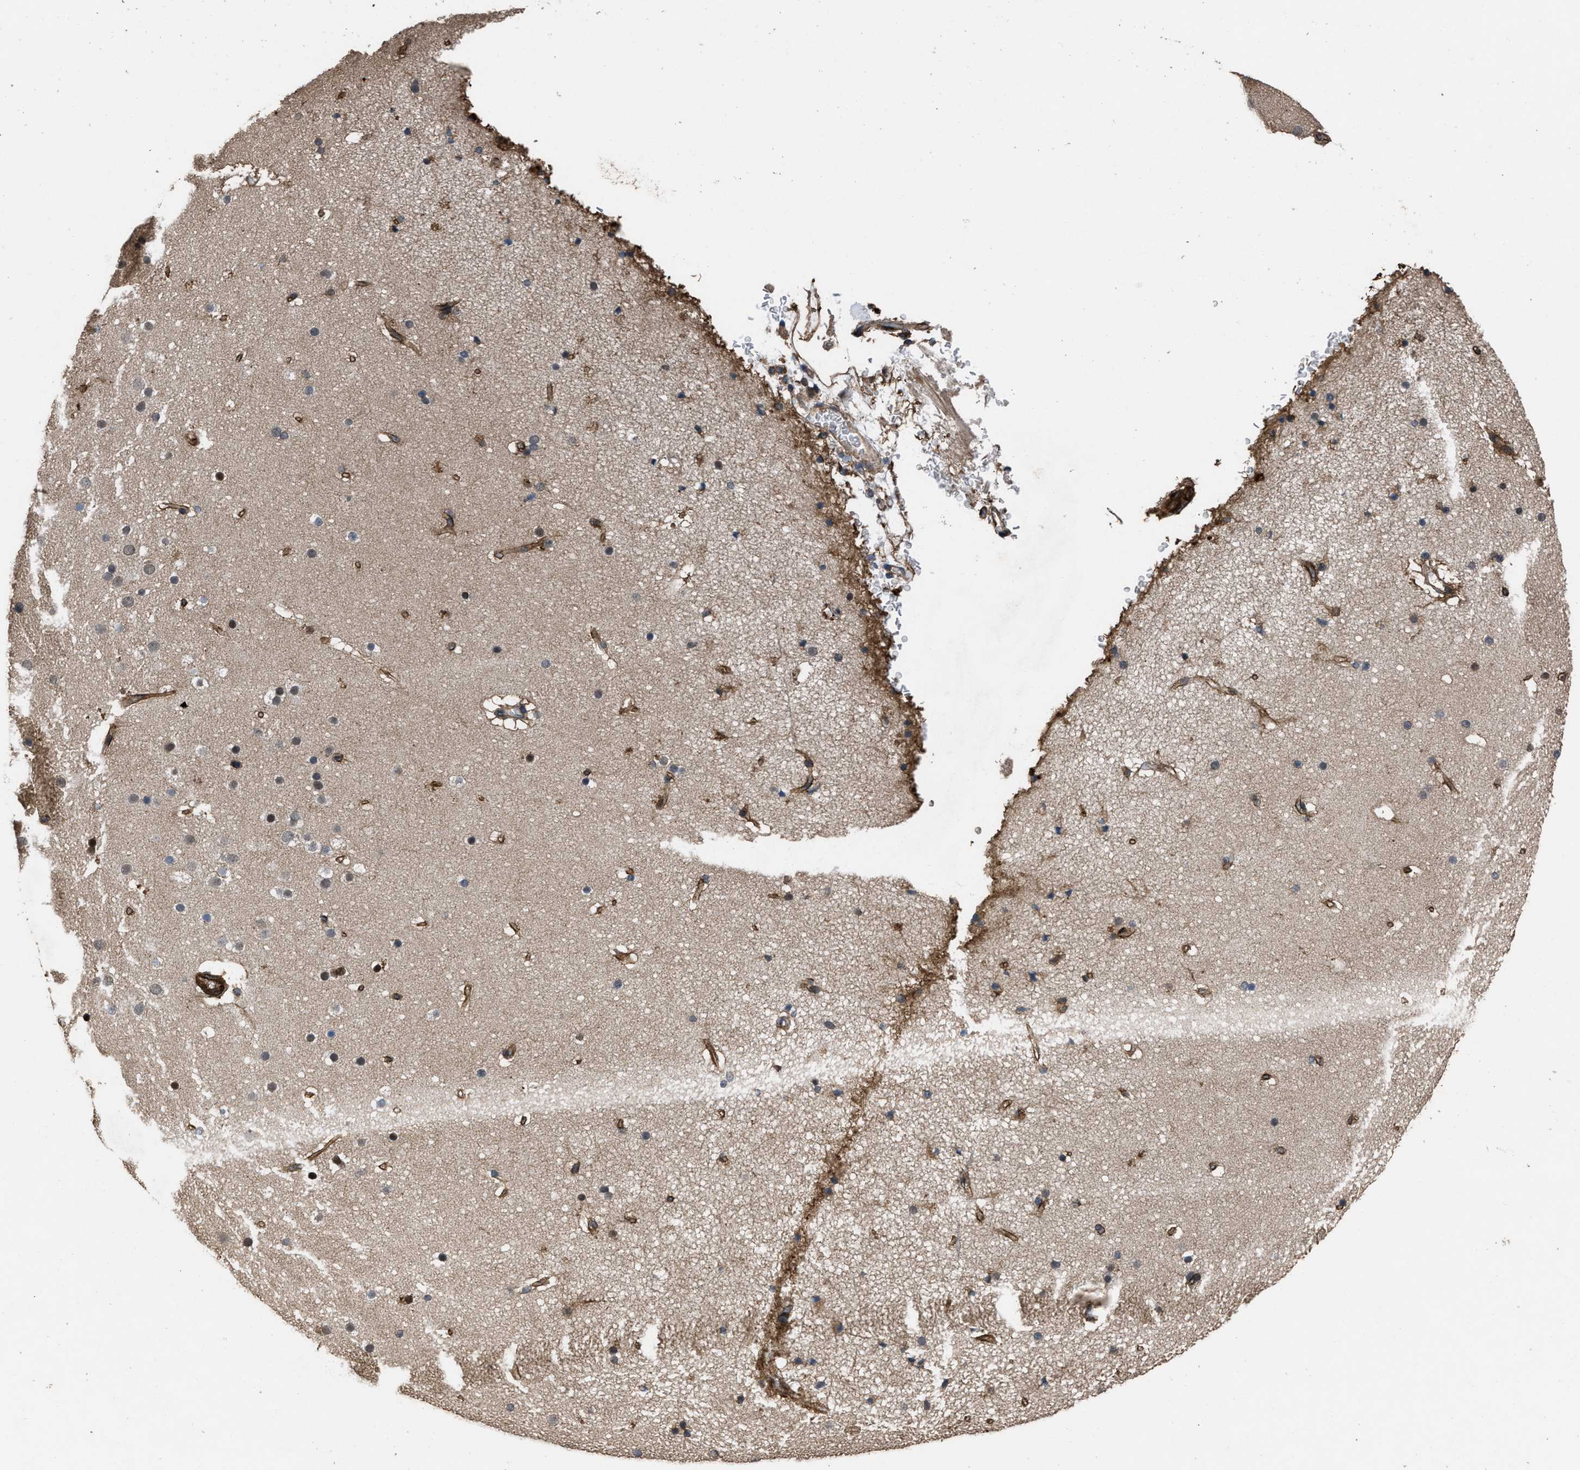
{"staining": {"intensity": "strong", "quantity": ">75%", "location": "cytoplasmic/membranous"}, "tissue": "cerebral cortex", "cell_type": "Endothelial cells", "image_type": "normal", "snomed": [{"axis": "morphology", "description": "Normal tissue, NOS"}, {"axis": "topography", "description": "Cerebral cortex"}], "caption": "Protein expression analysis of normal cerebral cortex reveals strong cytoplasmic/membranous positivity in approximately >75% of endothelial cells. The protein of interest is shown in brown color, while the nuclei are stained blue.", "gene": "UTRN", "patient": {"sex": "male", "age": 57}}